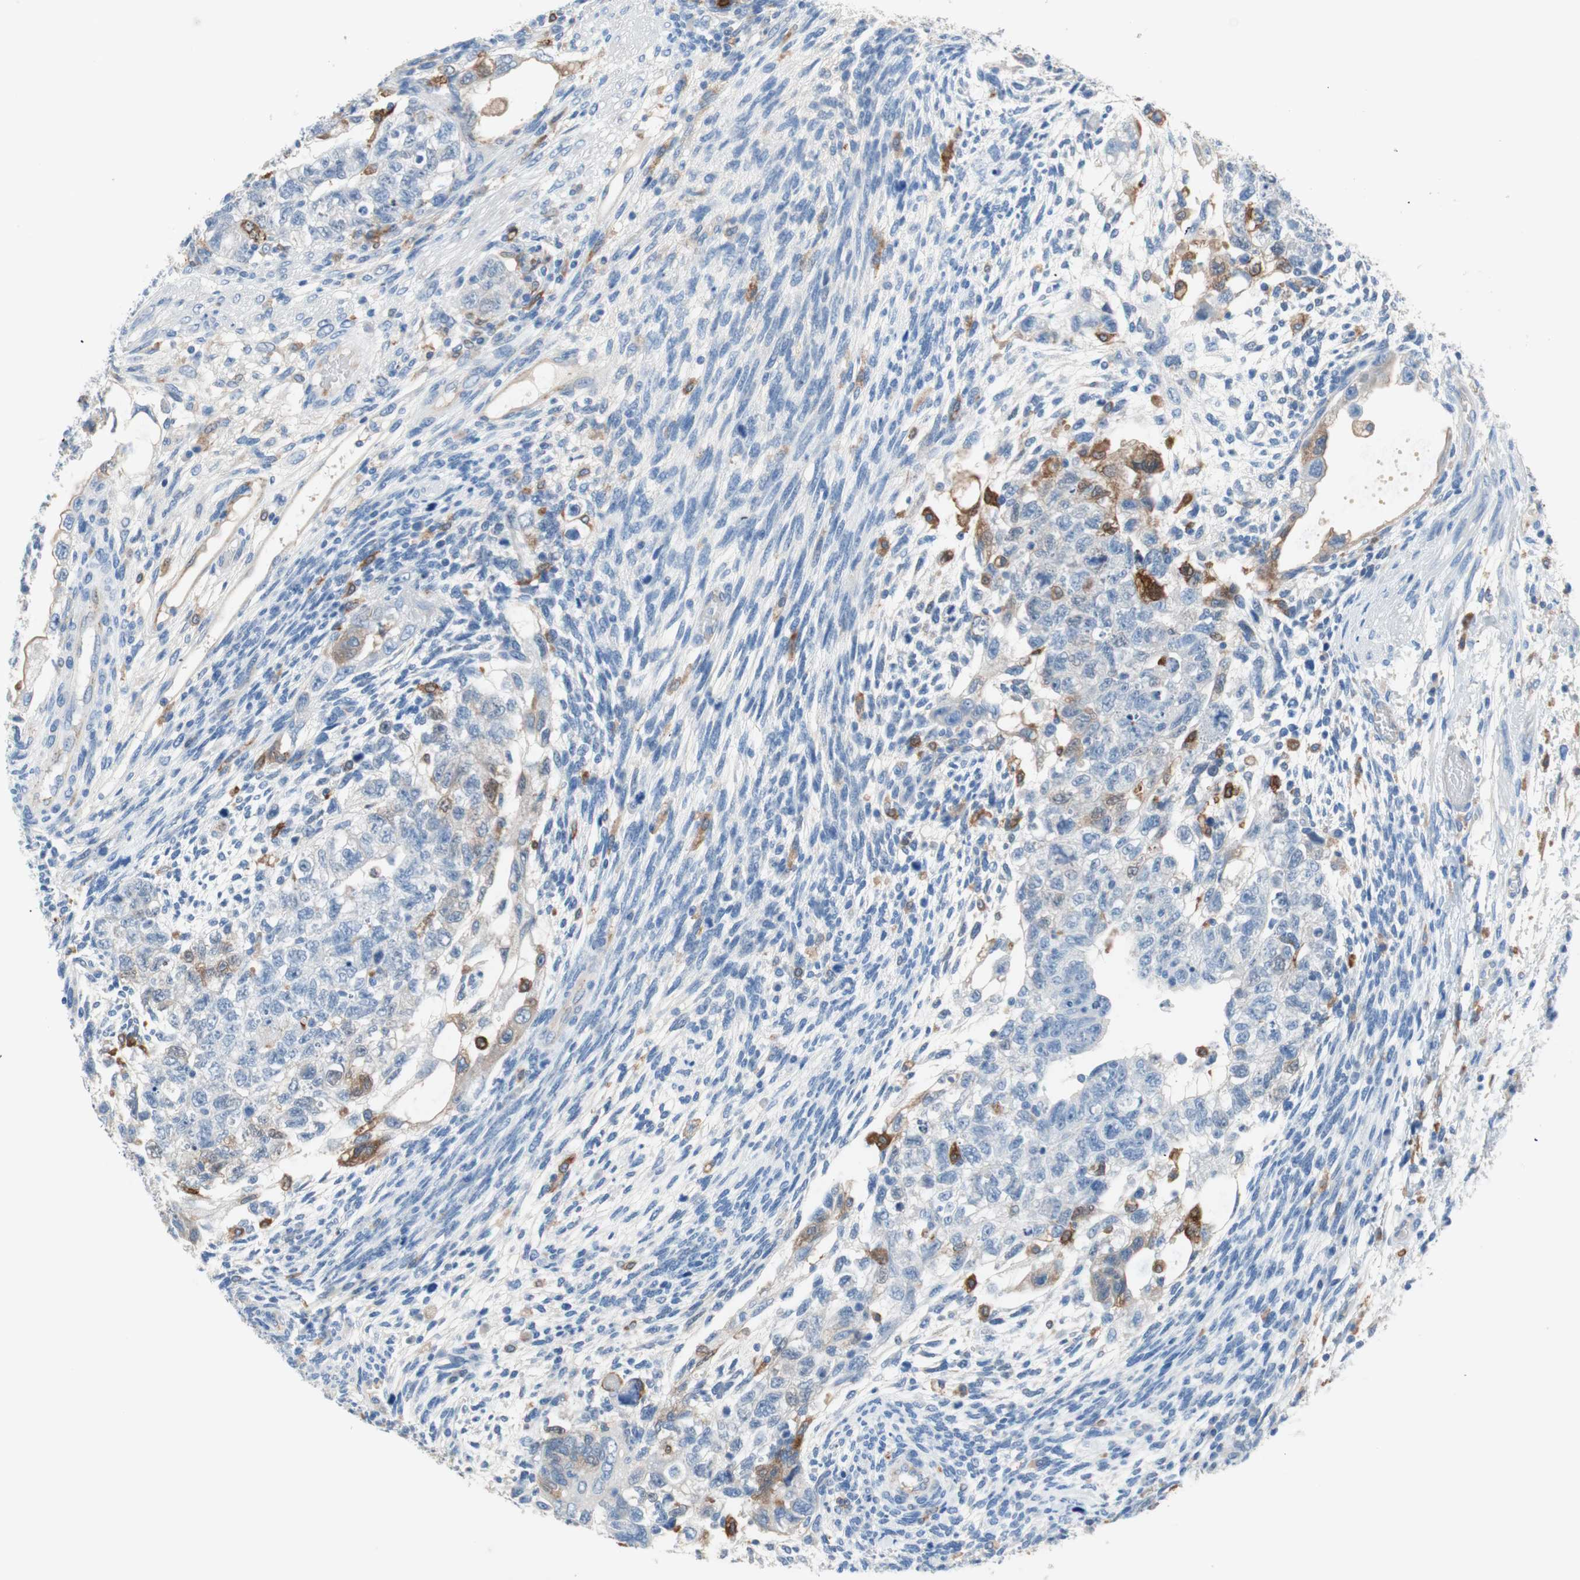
{"staining": {"intensity": "negative", "quantity": "none", "location": "none"}, "tissue": "testis cancer", "cell_type": "Tumor cells", "image_type": "cancer", "snomed": [{"axis": "morphology", "description": "Normal tissue, NOS"}, {"axis": "morphology", "description": "Carcinoma, Embryonal, NOS"}, {"axis": "topography", "description": "Testis"}], "caption": "This is a photomicrograph of immunohistochemistry (IHC) staining of embryonal carcinoma (testis), which shows no positivity in tumor cells.", "gene": "GLUL", "patient": {"sex": "male", "age": 36}}